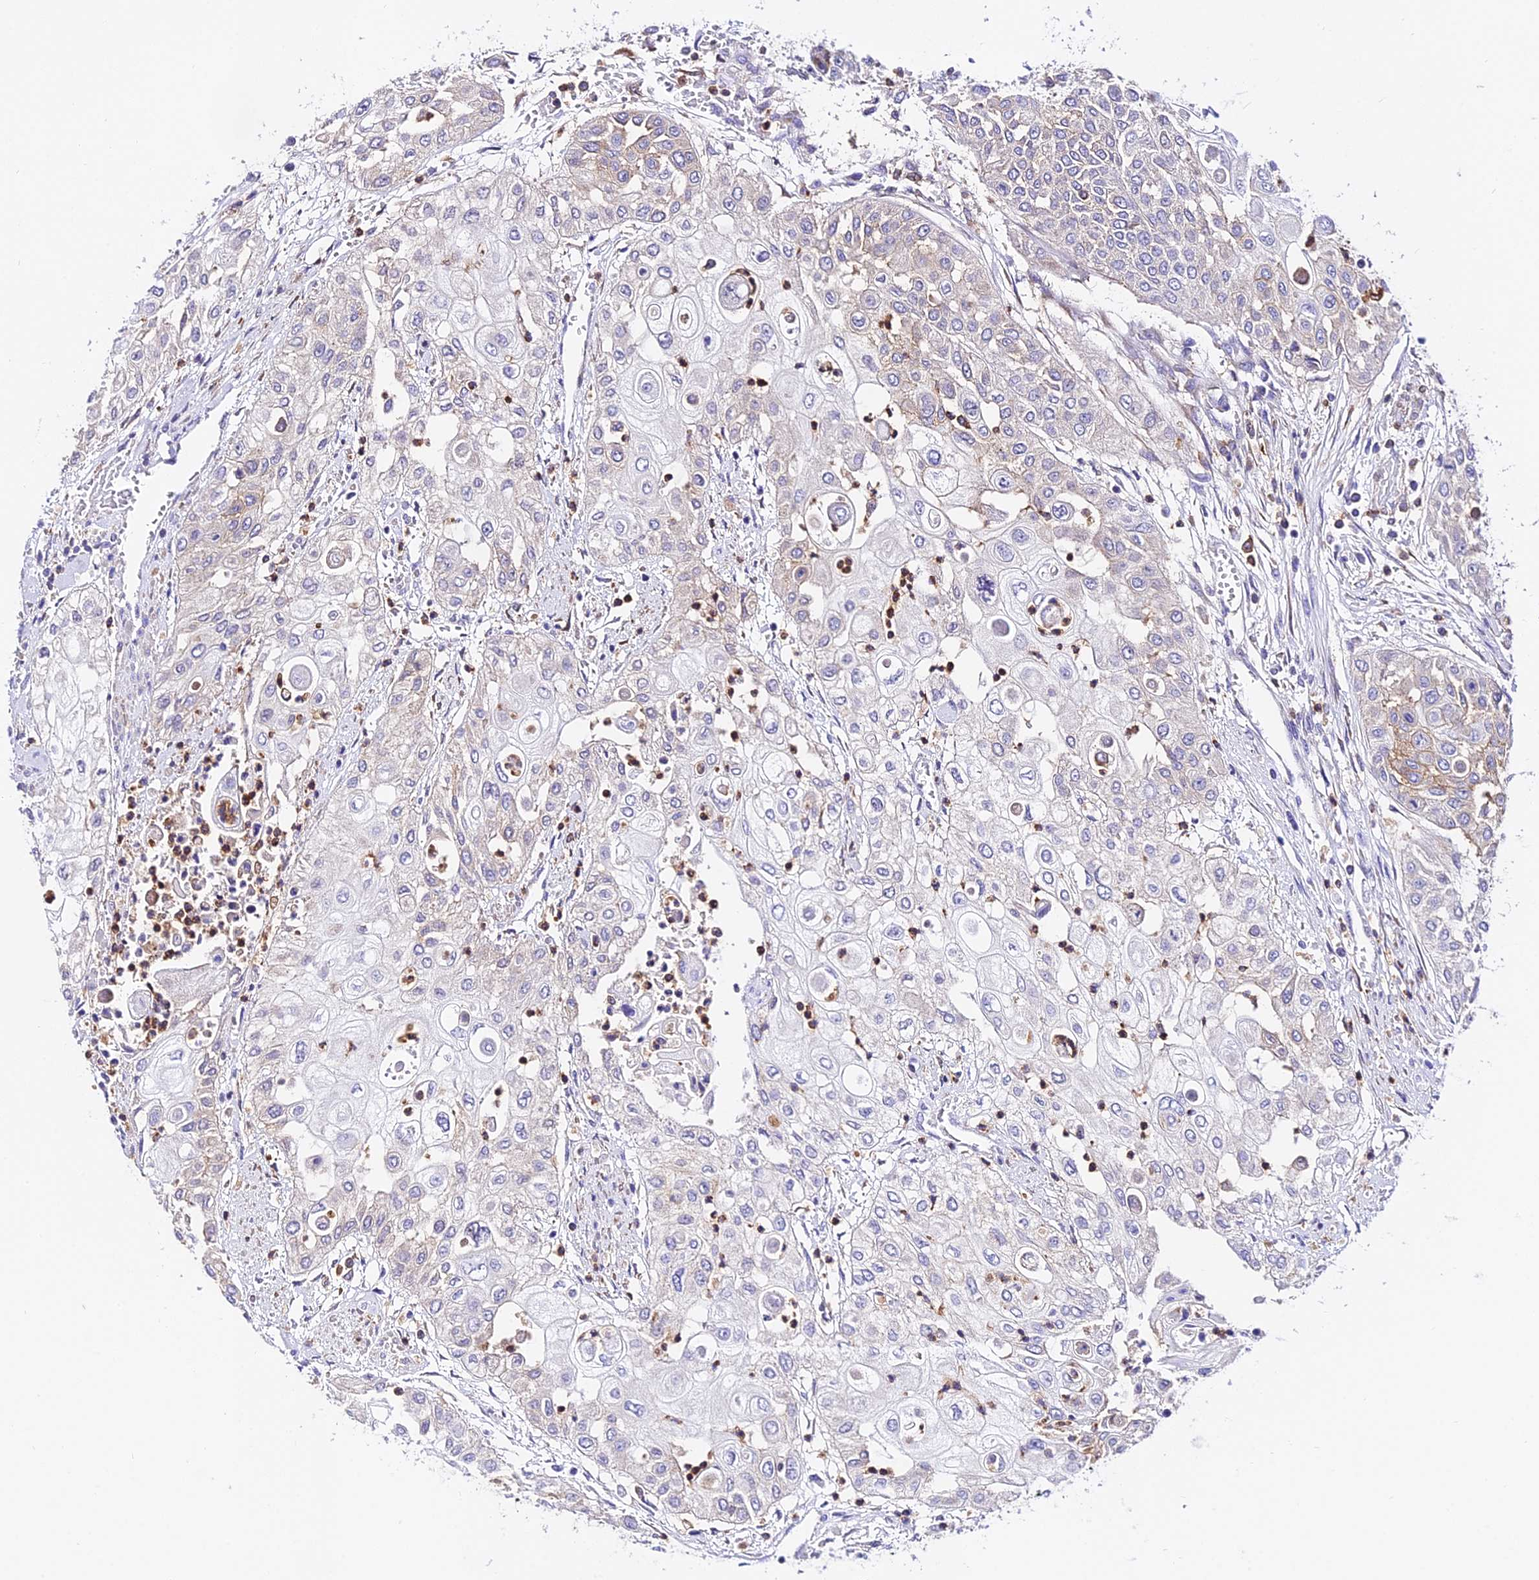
{"staining": {"intensity": "weak", "quantity": "<25%", "location": "cytoplasmic/membranous"}, "tissue": "urothelial cancer", "cell_type": "Tumor cells", "image_type": "cancer", "snomed": [{"axis": "morphology", "description": "Urothelial carcinoma, High grade"}, {"axis": "topography", "description": "Urinary bladder"}], "caption": "A high-resolution photomicrograph shows immunohistochemistry (IHC) staining of high-grade urothelial carcinoma, which exhibits no significant expression in tumor cells.", "gene": "CSRP1", "patient": {"sex": "female", "age": 79}}